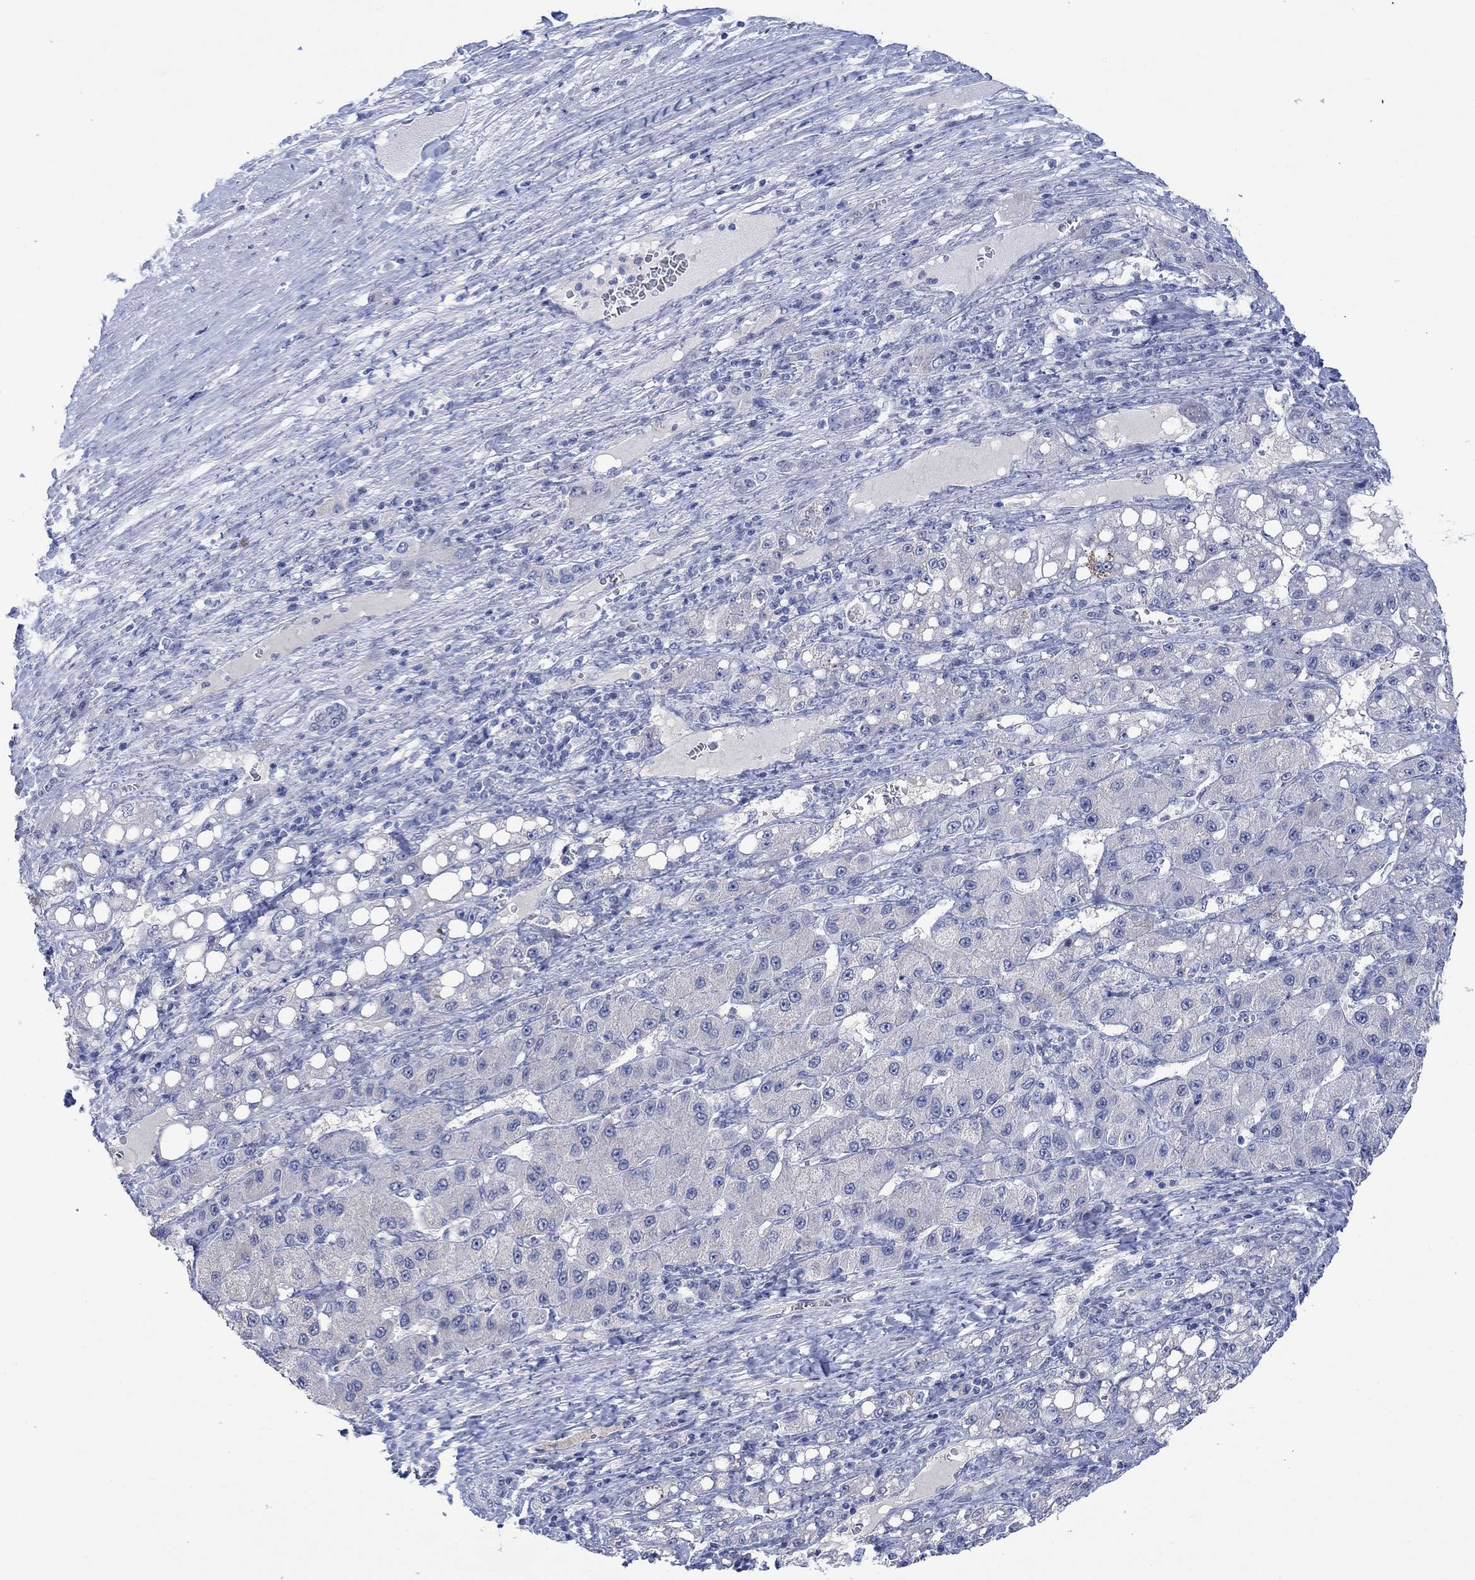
{"staining": {"intensity": "negative", "quantity": "none", "location": "none"}, "tissue": "liver cancer", "cell_type": "Tumor cells", "image_type": "cancer", "snomed": [{"axis": "morphology", "description": "Carcinoma, Hepatocellular, NOS"}, {"axis": "topography", "description": "Liver"}], "caption": "Histopathology image shows no significant protein expression in tumor cells of hepatocellular carcinoma (liver). (Stains: DAB immunohistochemistry (IHC) with hematoxylin counter stain, Microscopy: brightfield microscopy at high magnification).", "gene": "DLK1", "patient": {"sex": "female", "age": 65}}